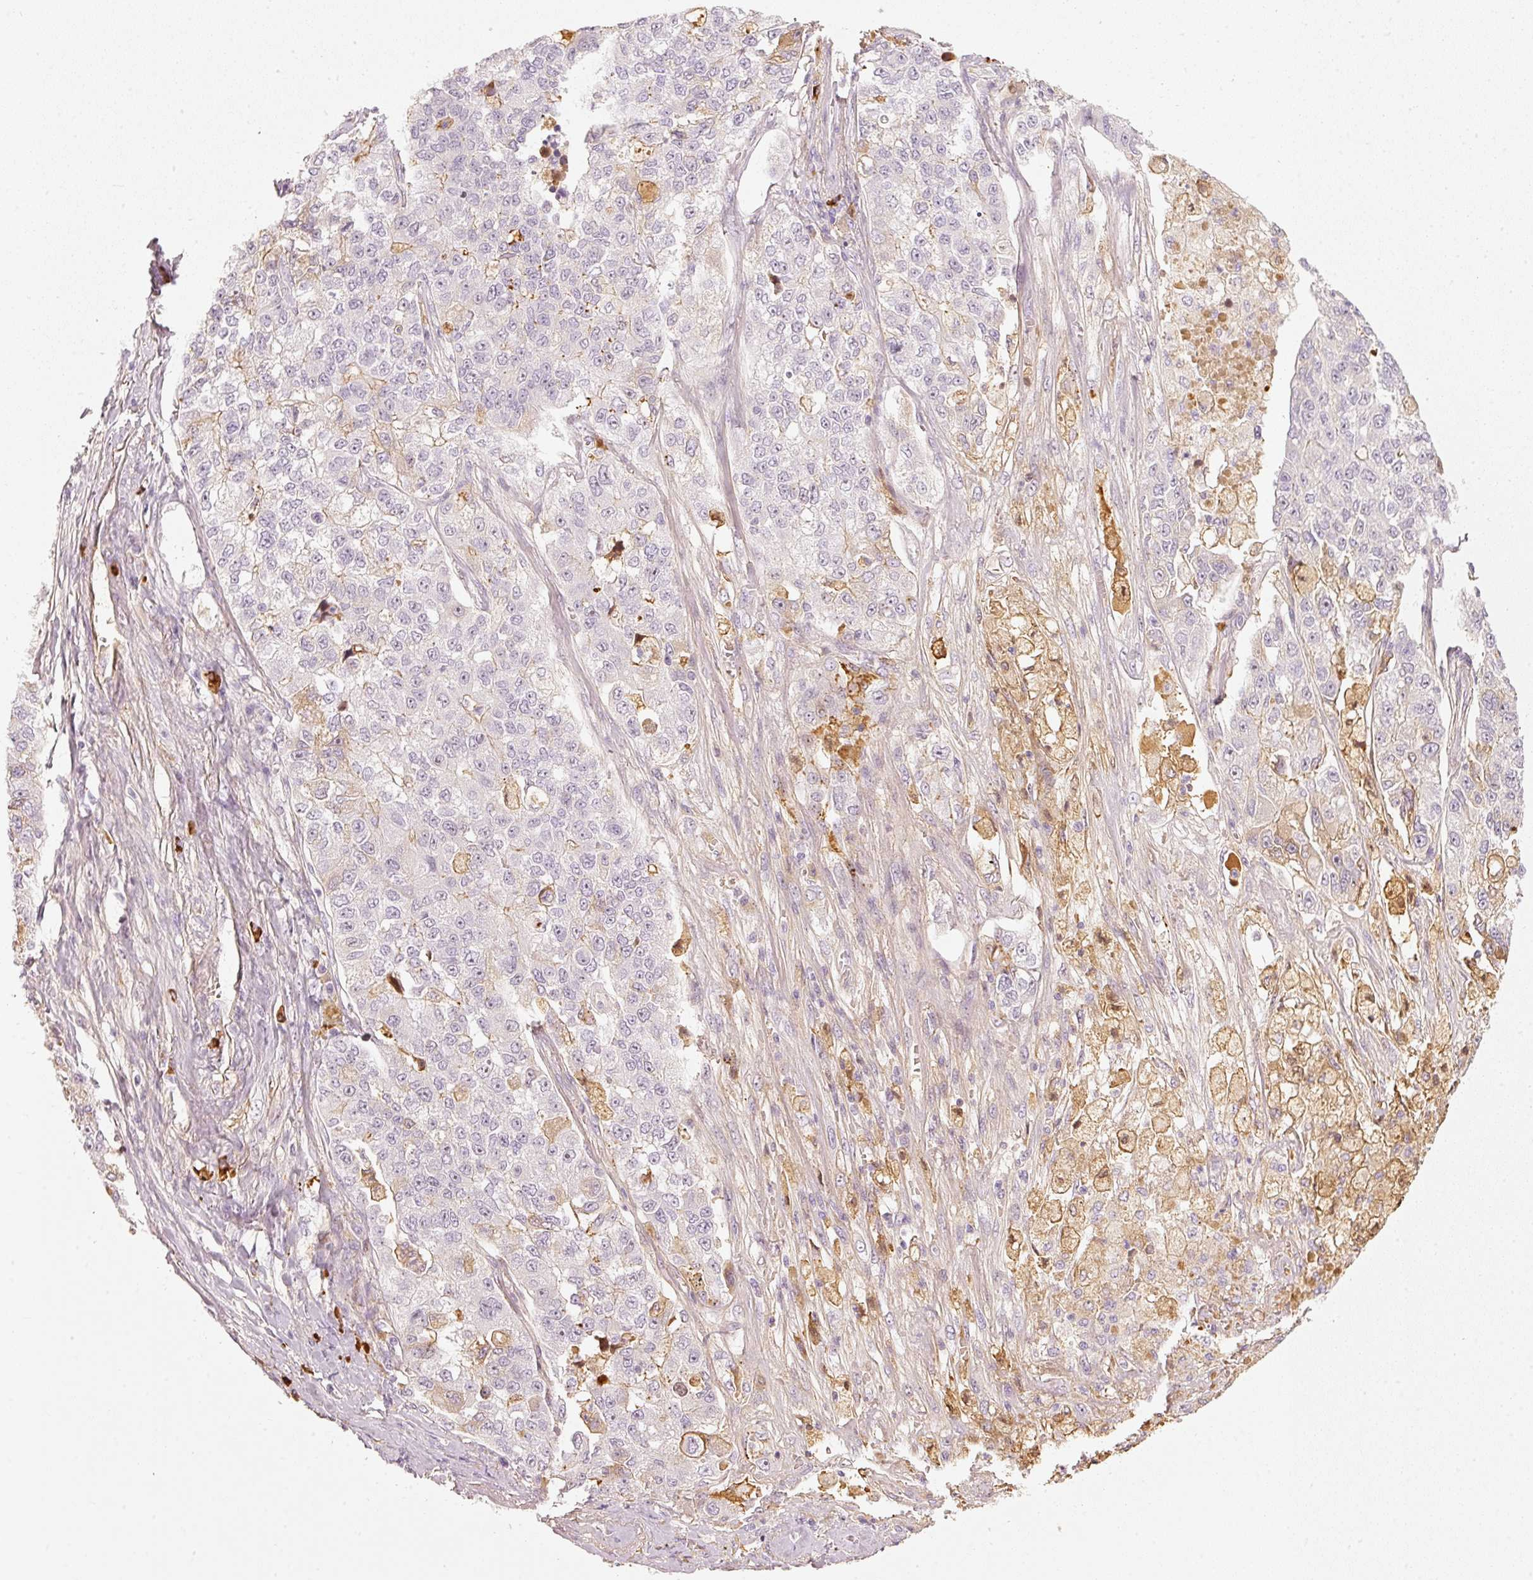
{"staining": {"intensity": "weak", "quantity": "<25%", "location": "cytoplasmic/membranous,nuclear"}, "tissue": "lung cancer", "cell_type": "Tumor cells", "image_type": "cancer", "snomed": [{"axis": "morphology", "description": "Adenocarcinoma, NOS"}, {"axis": "topography", "description": "Lung"}], "caption": "Immunohistochemistry histopathology image of neoplastic tissue: human lung cancer (adenocarcinoma) stained with DAB (3,3'-diaminobenzidine) exhibits no significant protein expression in tumor cells. (Immunohistochemistry, brightfield microscopy, high magnification).", "gene": "VCAM1", "patient": {"sex": "male", "age": 49}}